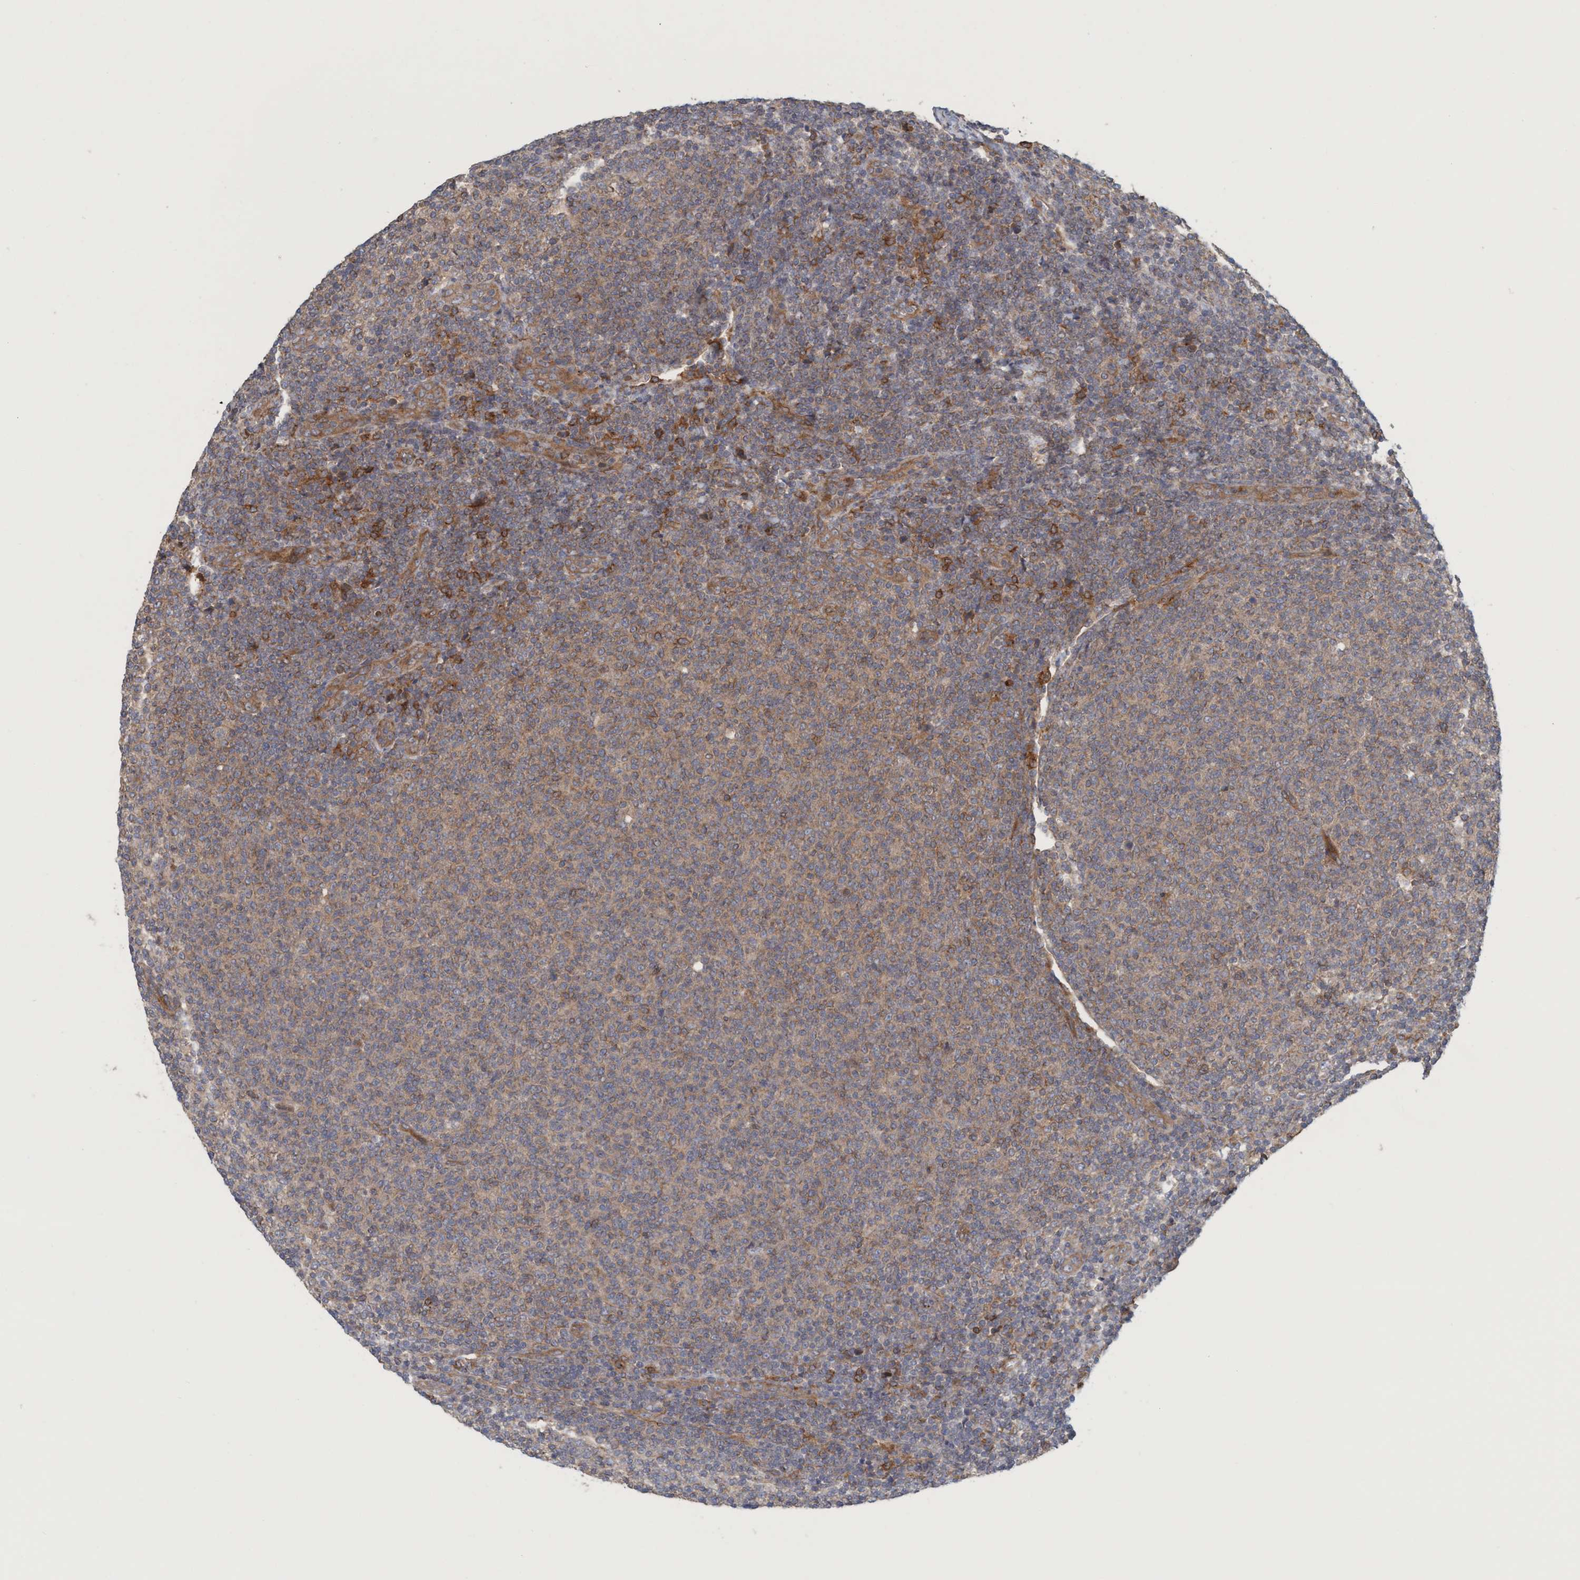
{"staining": {"intensity": "weak", "quantity": ">75%", "location": "cytoplasmic/membranous"}, "tissue": "lymphoma", "cell_type": "Tumor cells", "image_type": "cancer", "snomed": [{"axis": "morphology", "description": "Malignant lymphoma, non-Hodgkin's type, Low grade"}, {"axis": "topography", "description": "Lymph node"}], "caption": "Malignant lymphoma, non-Hodgkin's type (low-grade) stained with a protein marker reveals weak staining in tumor cells.", "gene": "SPECC1", "patient": {"sex": "male", "age": 66}}